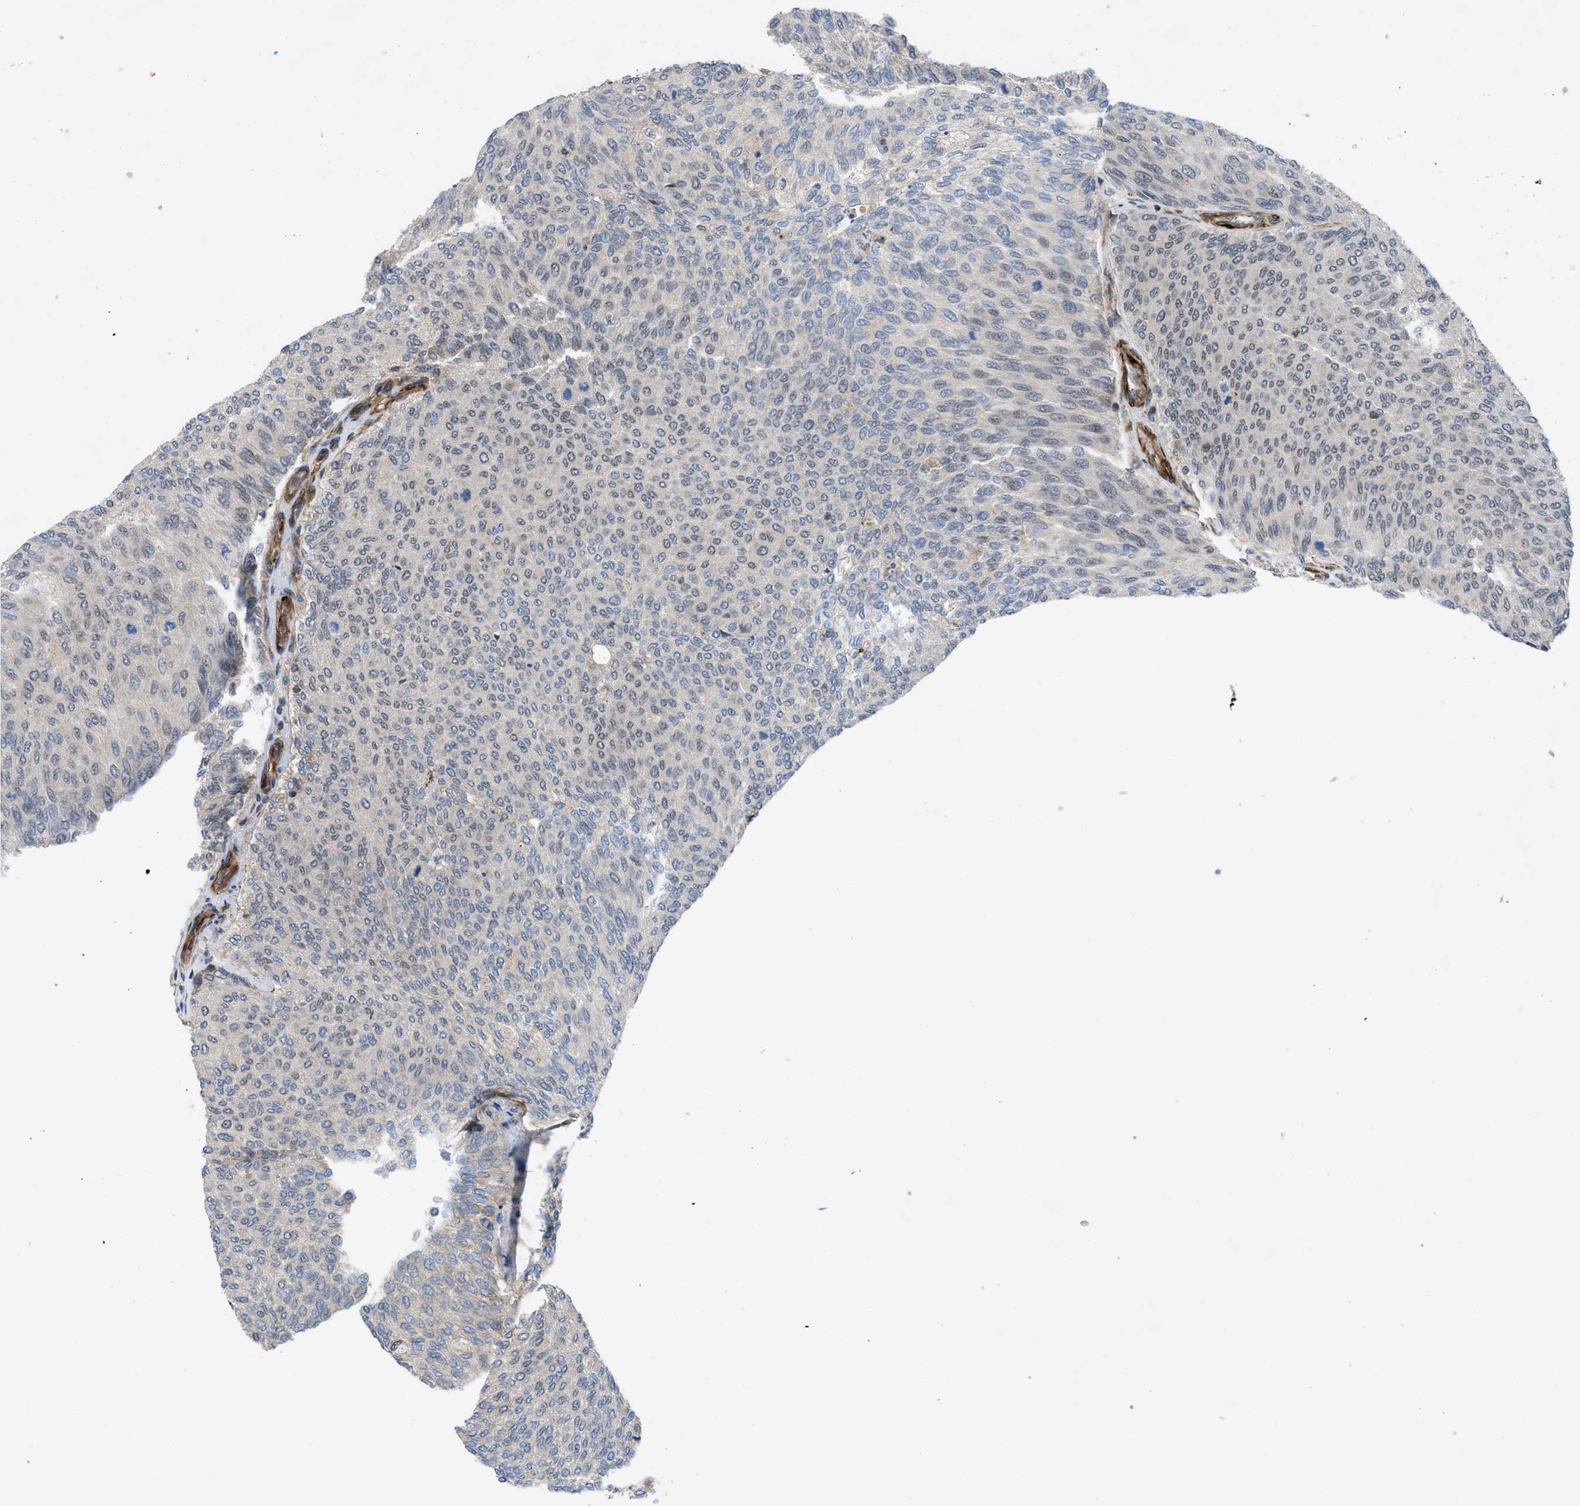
{"staining": {"intensity": "negative", "quantity": "none", "location": "none"}, "tissue": "urothelial cancer", "cell_type": "Tumor cells", "image_type": "cancer", "snomed": [{"axis": "morphology", "description": "Urothelial carcinoma, Low grade"}, {"axis": "topography", "description": "Urinary bladder"}], "caption": "Immunohistochemistry (IHC) histopathology image of neoplastic tissue: human urothelial cancer stained with DAB reveals no significant protein expression in tumor cells.", "gene": "PTPRE", "patient": {"sex": "female", "age": 79}}